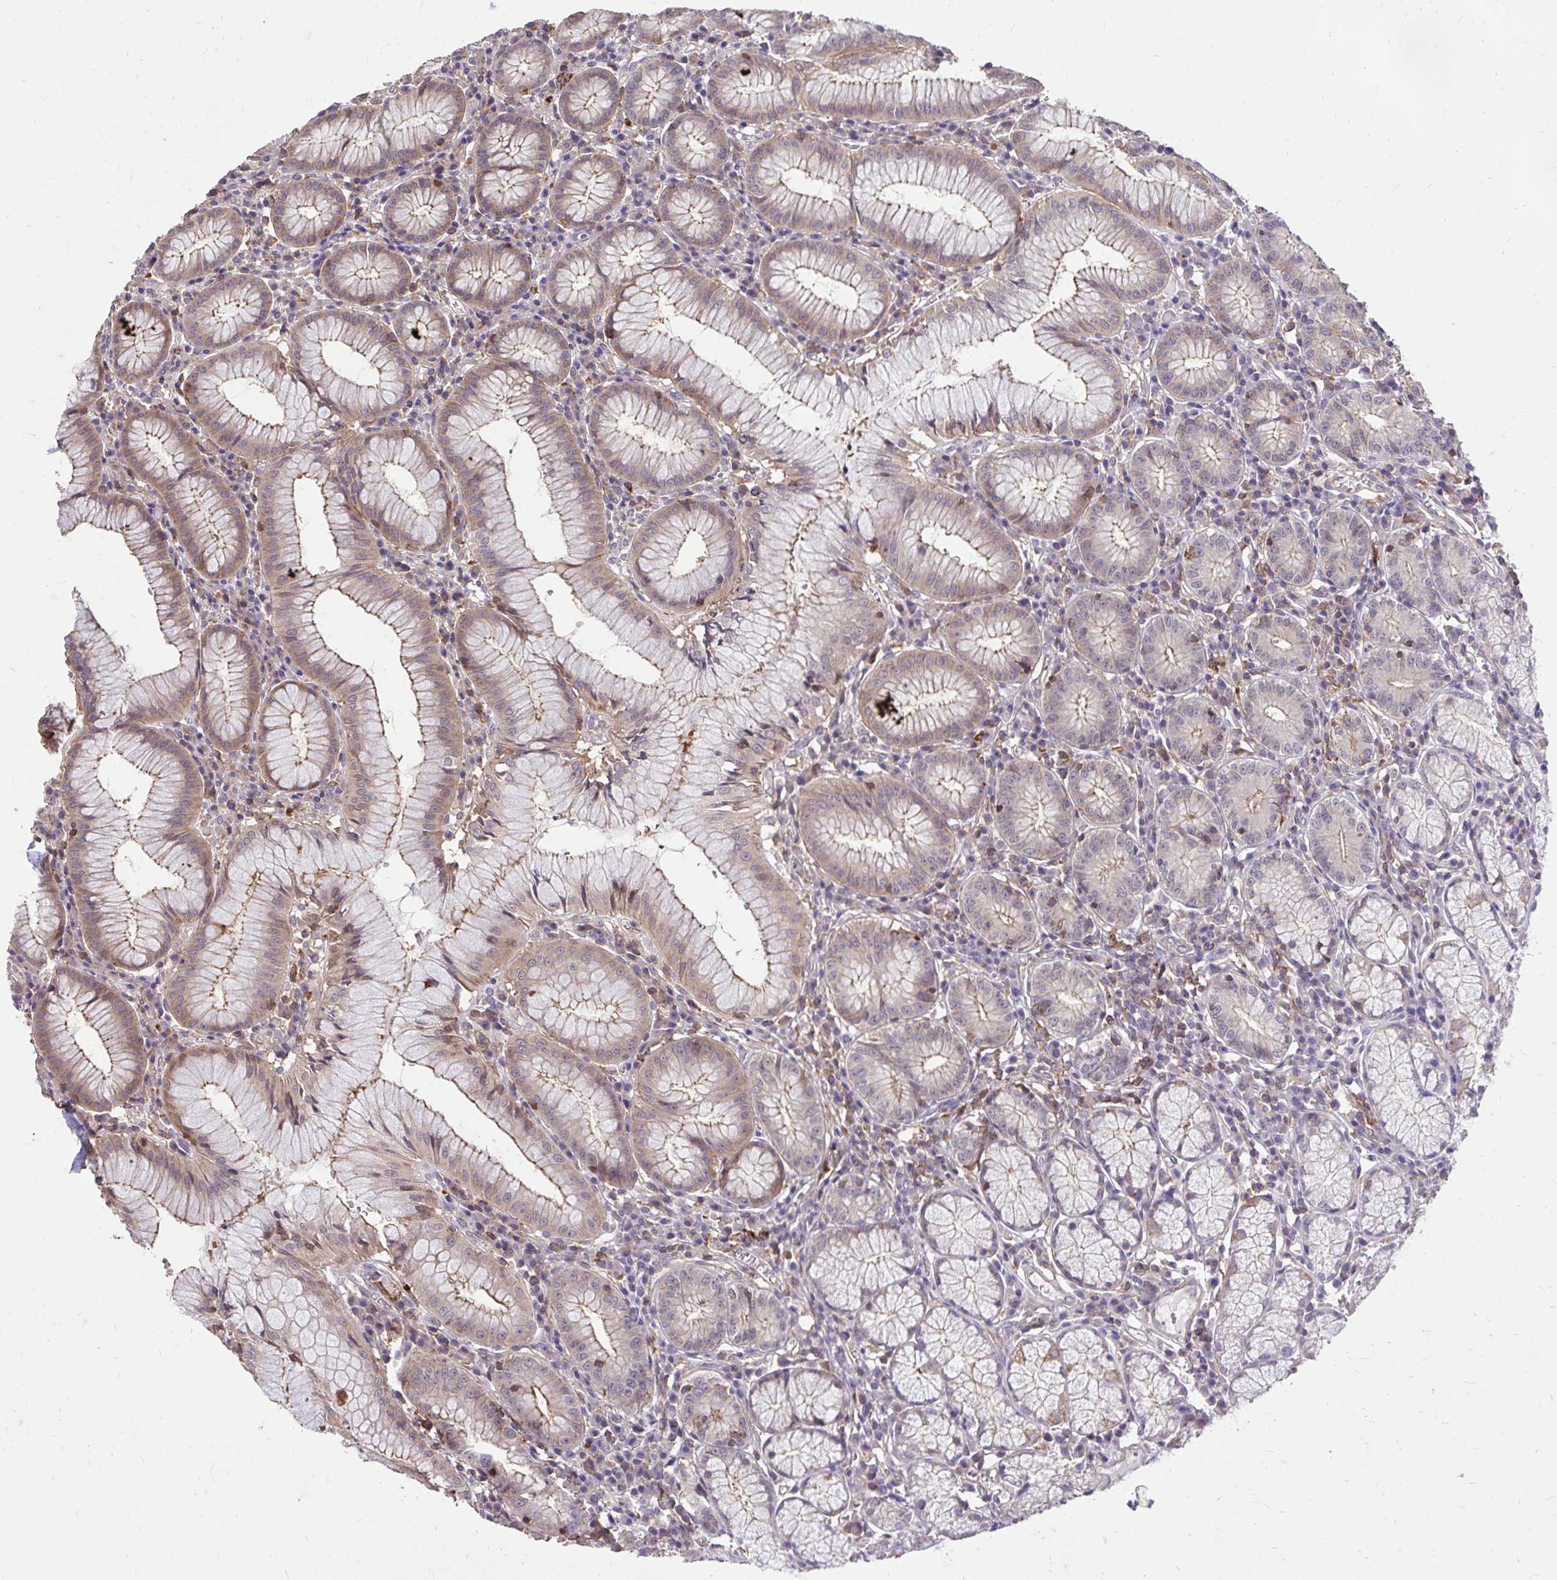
{"staining": {"intensity": "moderate", "quantity": "25%-75%", "location": "cytoplasmic/membranous"}, "tissue": "stomach", "cell_type": "Glandular cells", "image_type": "normal", "snomed": [{"axis": "morphology", "description": "Normal tissue, NOS"}, {"axis": "topography", "description": "Stomach"}], "caption": "Brown immunohistochemical staining in normal stomach shows moderate cytoplasmic/membranous expression in approximately 25%-75% of glandular cells.", "gene": "IGFL2", "patient": {"sex": "male", "age": 55}}